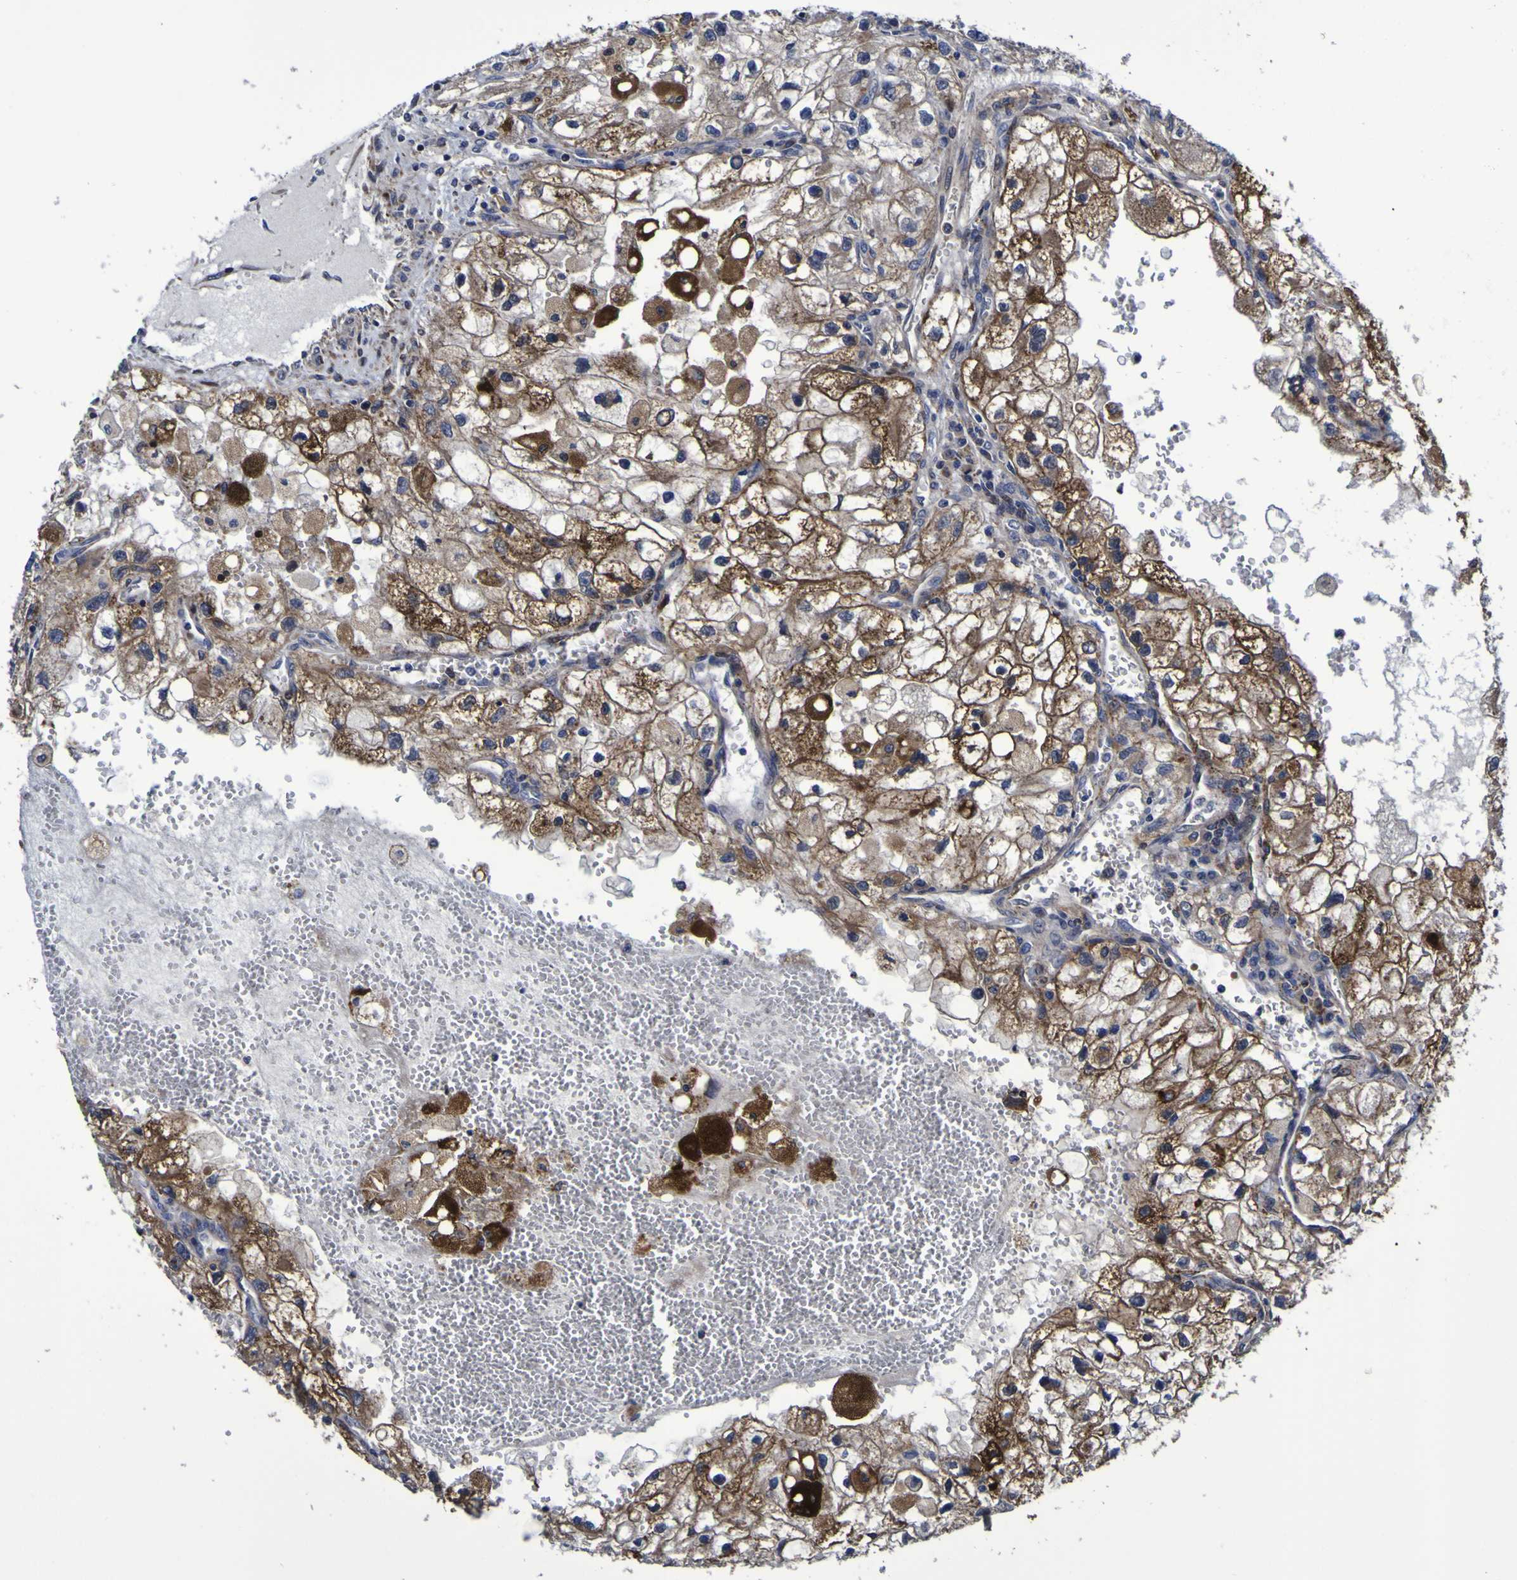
{"staining": {"intensity": "moderate", "quantity": ">75%", "location": "cytoplasmic/membranous"}, "tissue": "renal cancer", "cell_type": "Tumor cells", "image_type": "cancer", "snomed": [{"axis": "morphology", "description": "Adenocarcinoma, NOS"}, {"axis": "topography", "description": "Kidney"}], "caption": "IHC photomicrograph of neoplastic tissue: human renal adenocarcinoma stained using IHC shows medium levels of moderate protein expression localized specifically in the cytoplasmic/membranous of tumor cells, appearing as a cytoplasmic/membranous brown color.", "gene": "MGLL", "patient": {"sex": "female", "age": 70}}